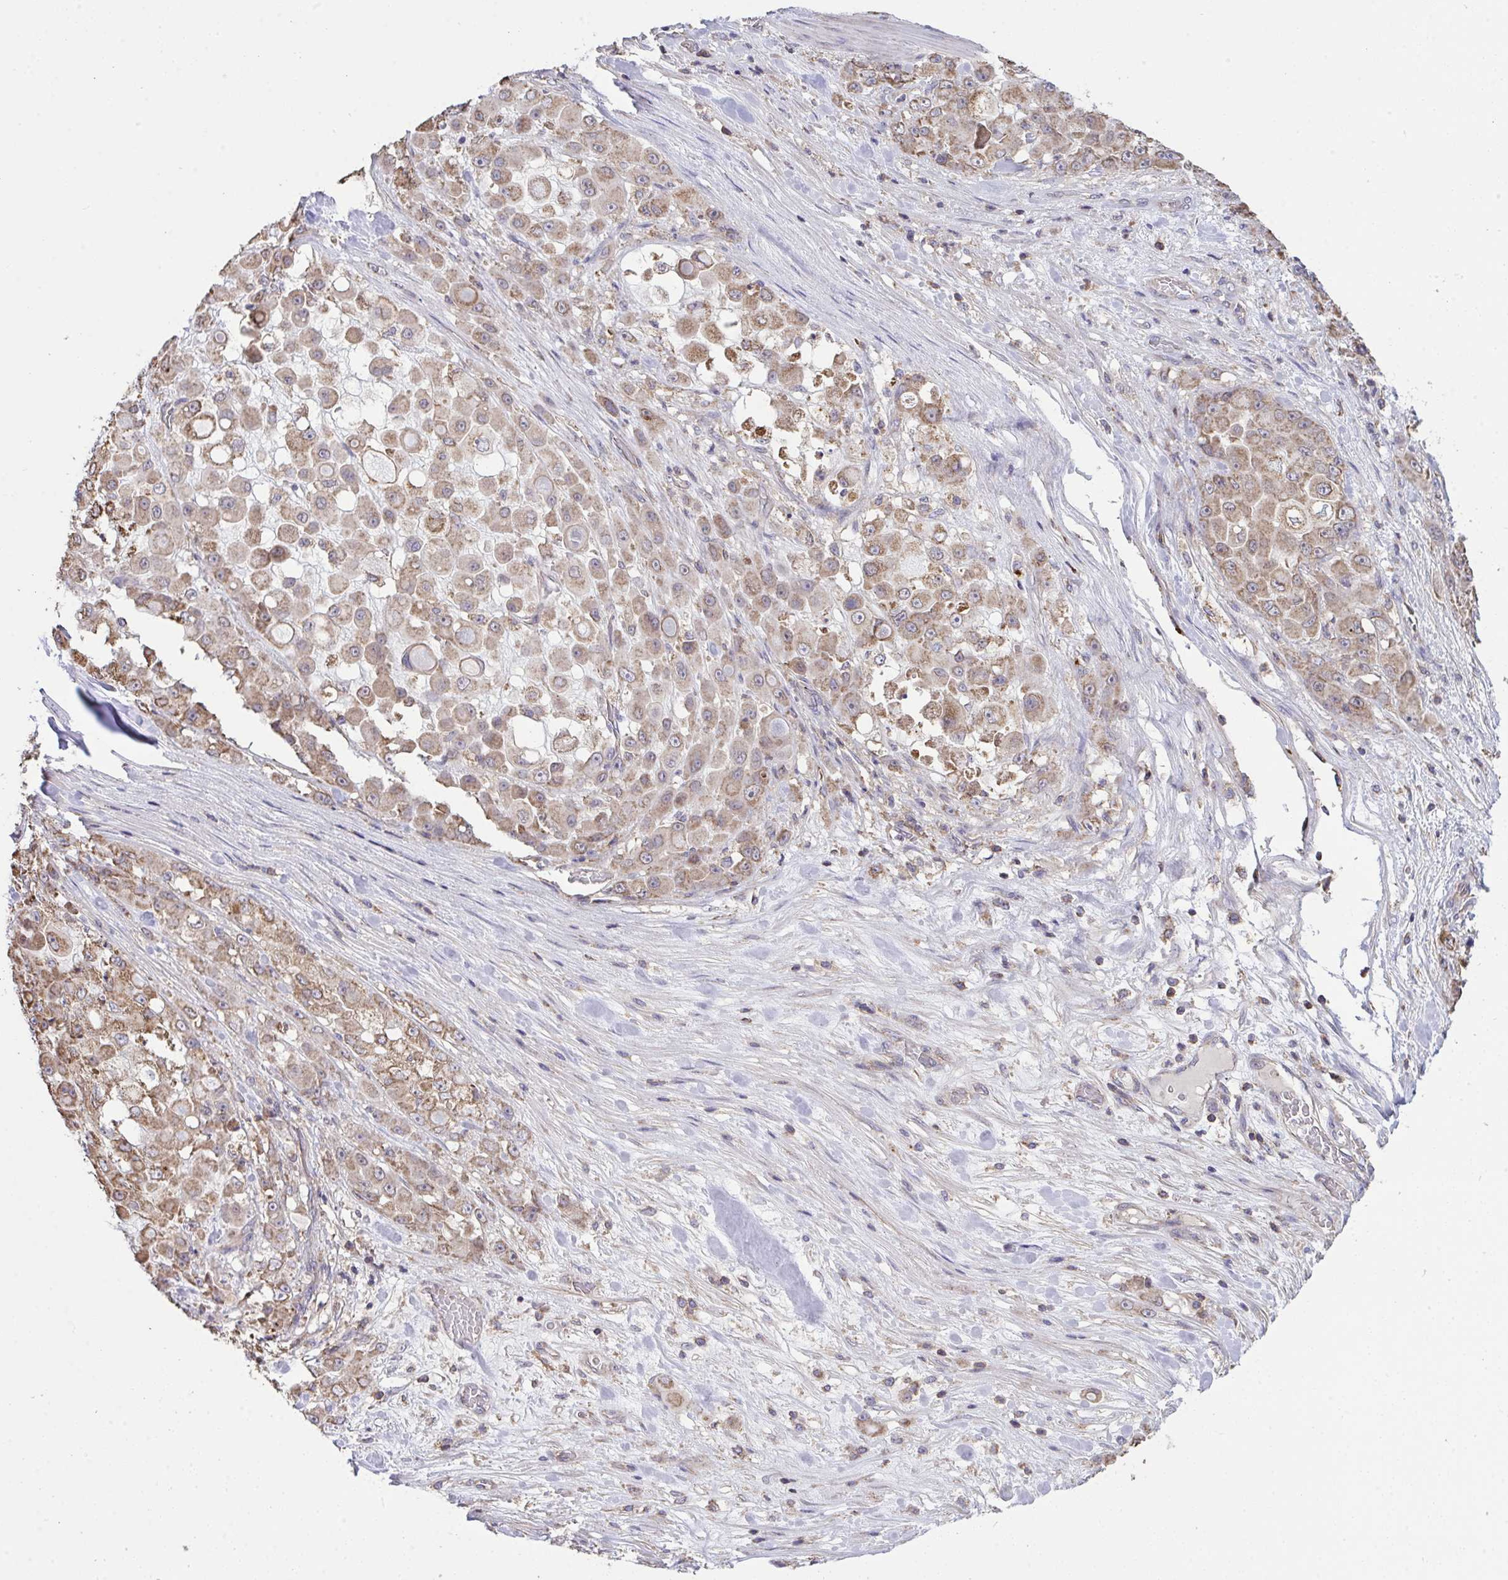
{"staining": {"intensity": "weak", "quantity": "25%-75%", "location": "cytoplasmic/membranous"}, "tissue": "stomach cancer", "cell_type": "Tumor cells", "image_type": "cancer", "snomed": [{"axis": "morphology", "description": "Adenocarcinoma, NOS"}, {"axis": "topography", "description": "Stomach"}], "caption": "Tumor cells show low levels of weak cytoplasmic/membranous staining in approximately 25%-75% of cells in human stomach adenocarcinoma. Using DAB (brown) and hematoxylin (blue) stains, captured at high magnification using brightfield microscopy.", "gene": "PPM1H", "patient": {"sex": "female", "age": 76}}